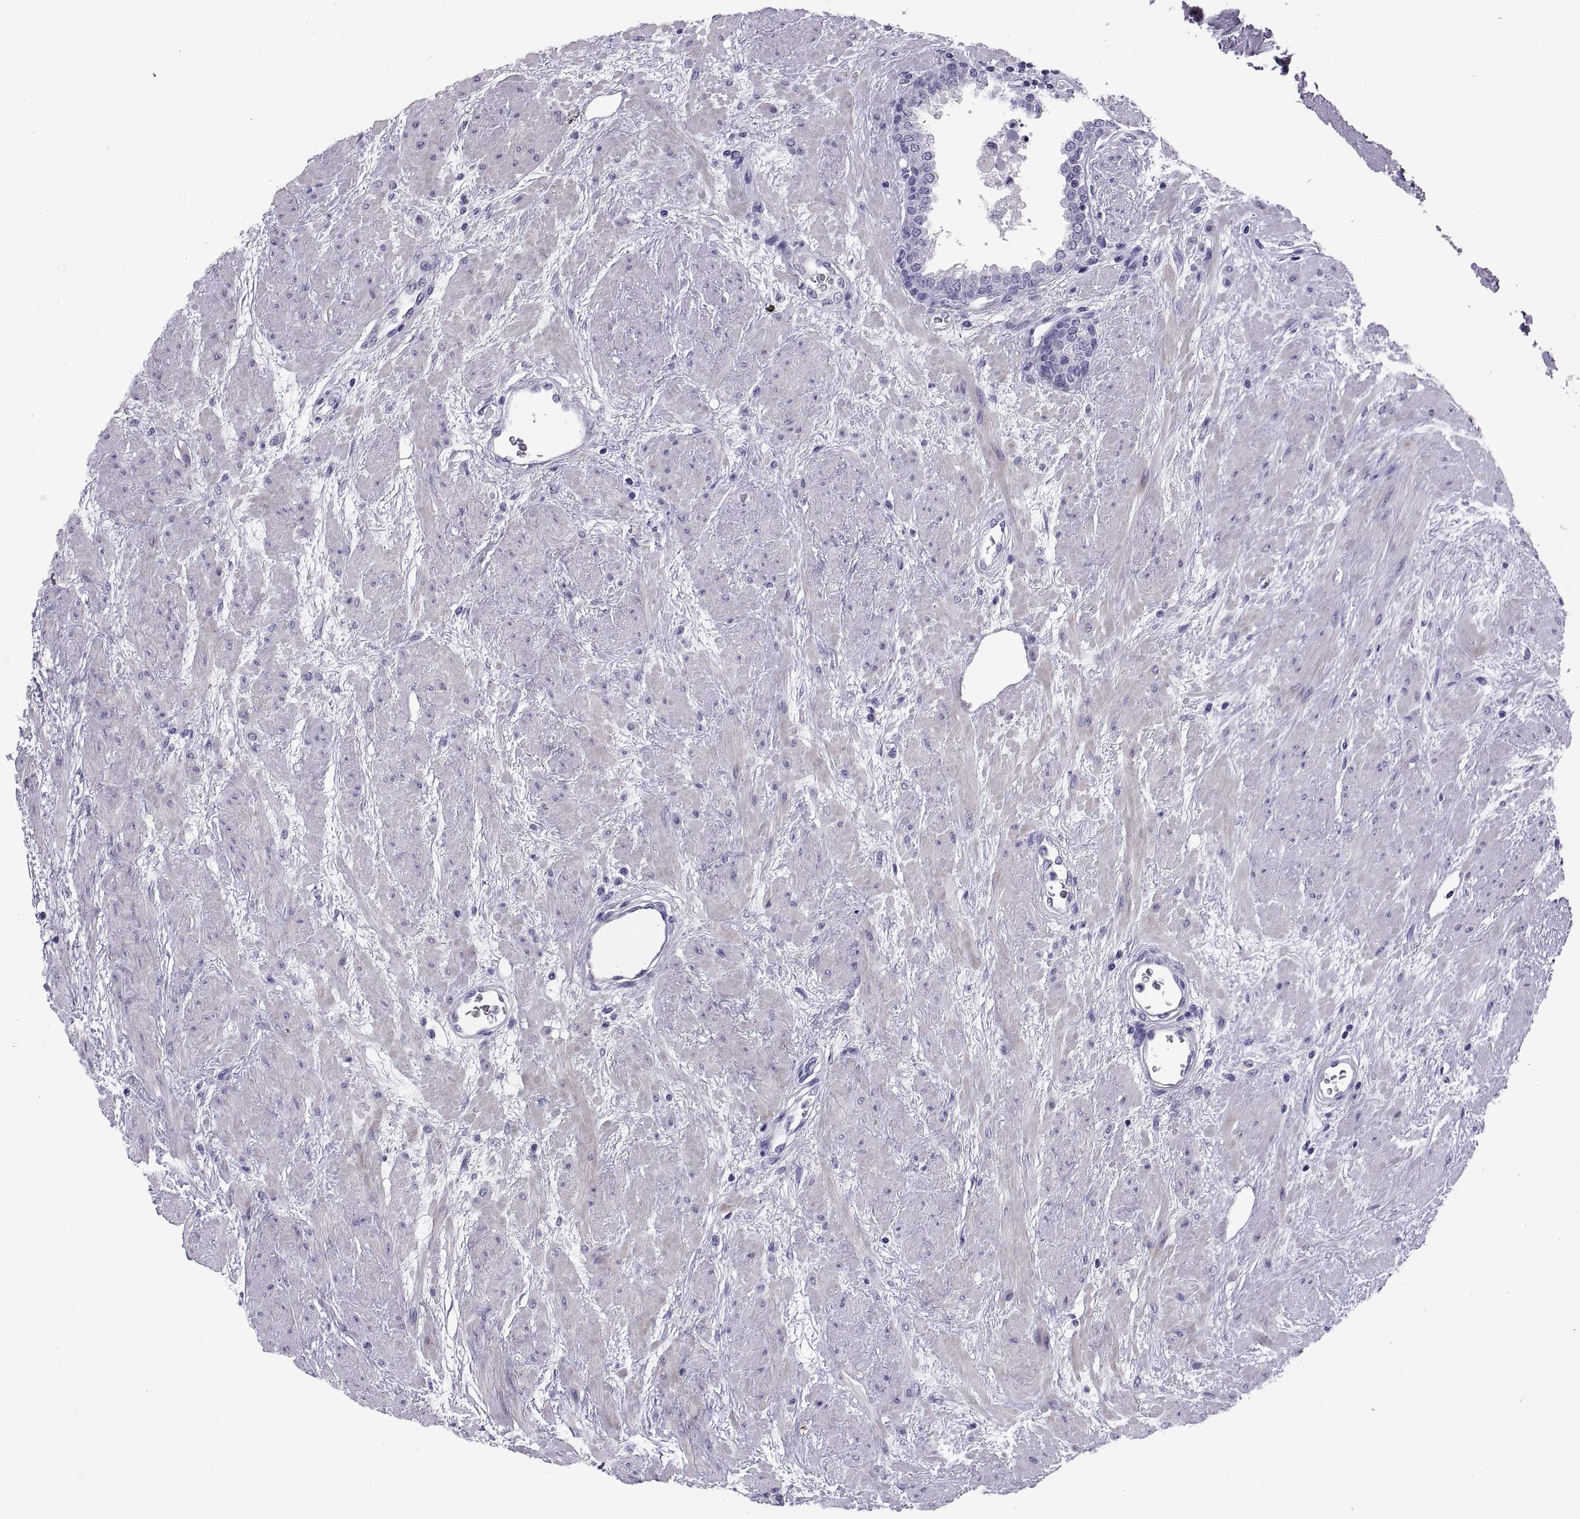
{"staining": {"intensity": "negative", "quantity": "none", "location": "none"}, "tissue": "prostate", "cell_type": "Glandular cells", "image_type": "normal", "snomed": [{"axis": "morphology", "description": "Normal tissue, NOS"}, {"axis": "topography", "description": "Prostate"}], "caption": "DAB immunohistochemical staining of benign human prostate exhibits no significant expression in glandular cells.", "gene": "RGS20", "patient": {"sex": "male", "age": 51}}